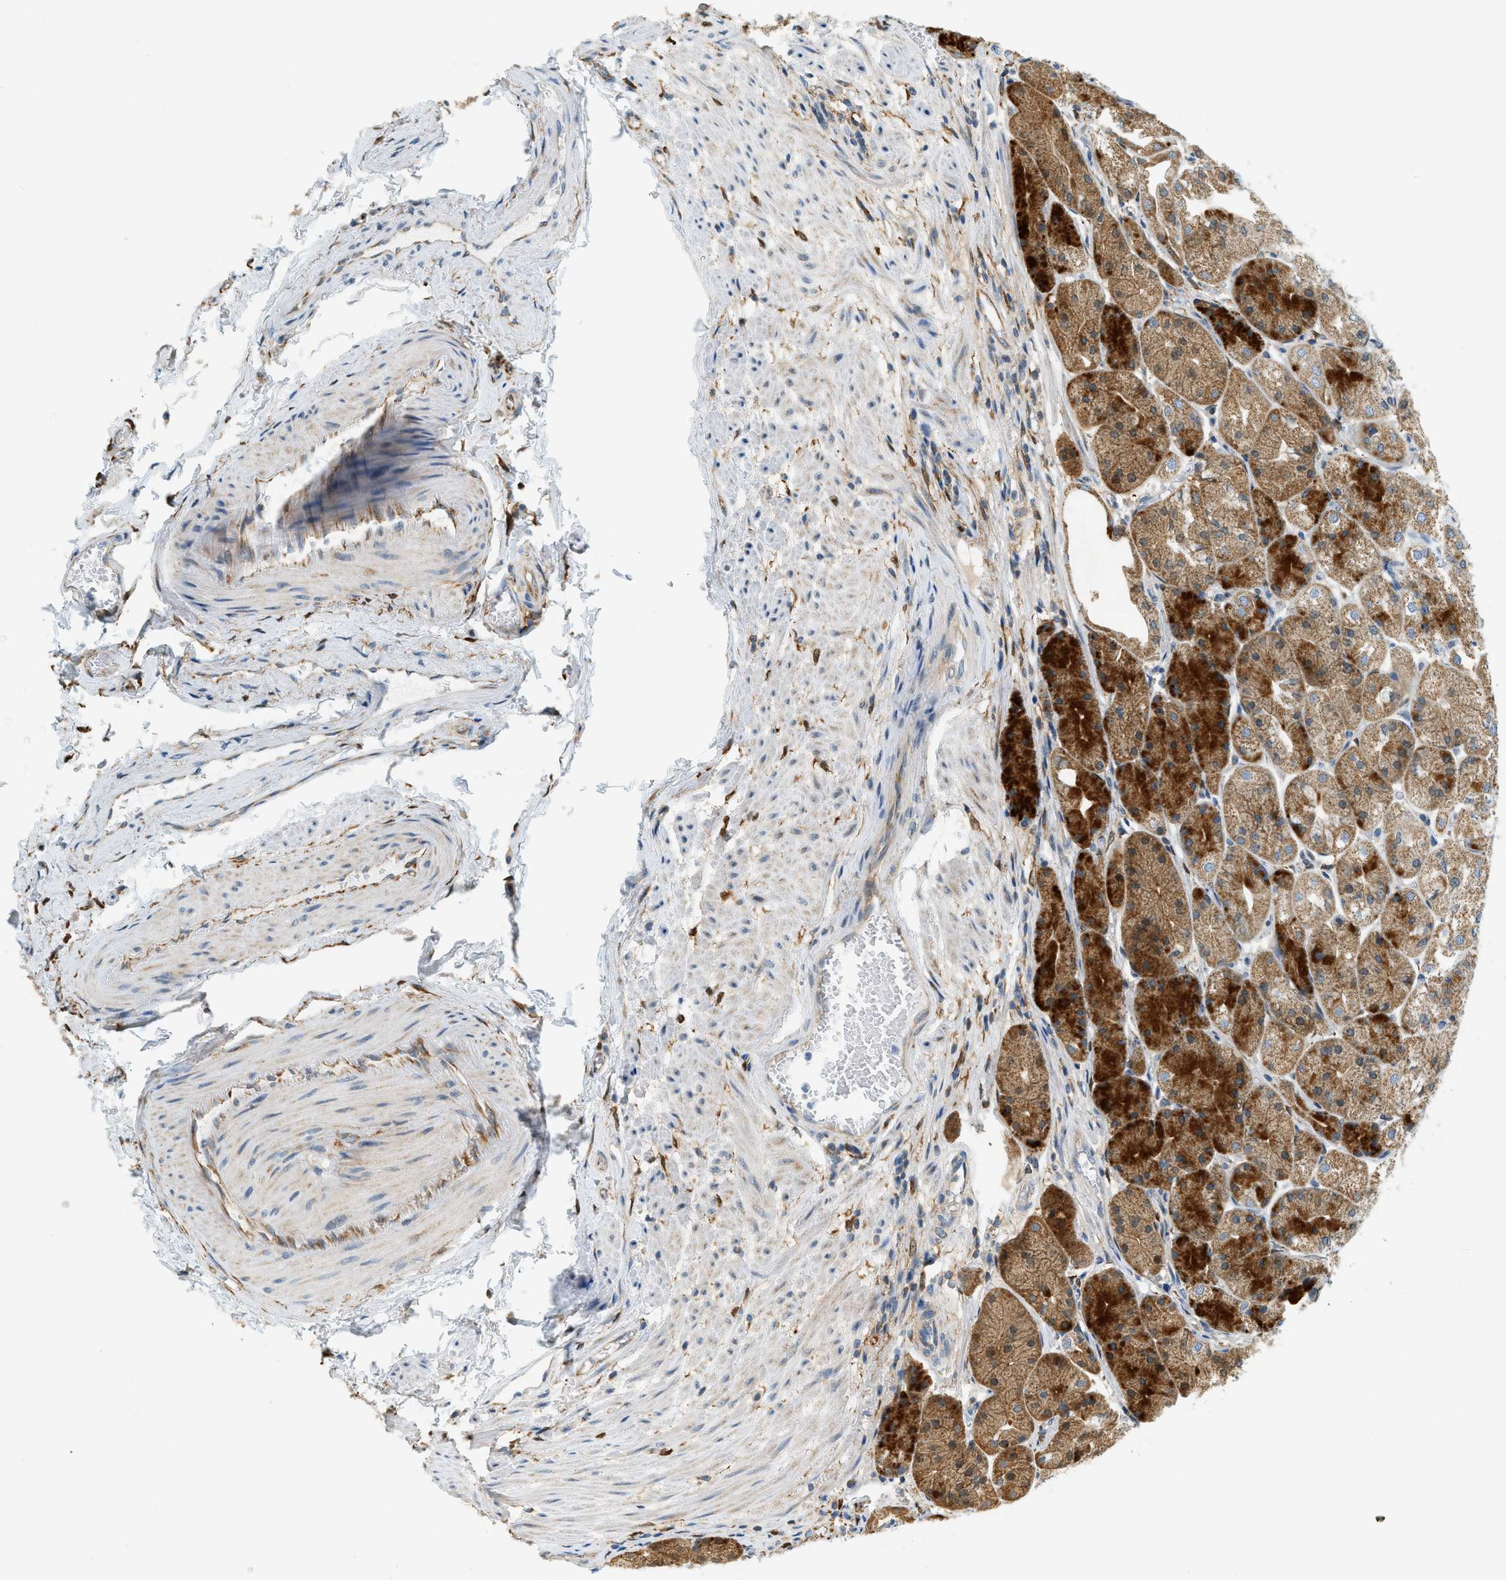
{"staining": {"intensity": "moderate", "quantity": ">75%", "location": "cytoplasmic/membranous"}, "tissue": "stomach", "cell_type": "Glandular cells", "image_type": "normal", "snomed": [{"axis": "morphology", "description": "Normal tissue, NOS"}, {"axis": "topography", "description": "Stomach, upper"}], "caption": "DAB (3,3'-diaminobenzidine) immunohistochemical staining of normal human stomach demonstrates moderate cytoplasmic/membranous protein positivity in about >75% of glandular cells.", "gene": "PIGG", "patient": {"sex": "male", "age": 72}}